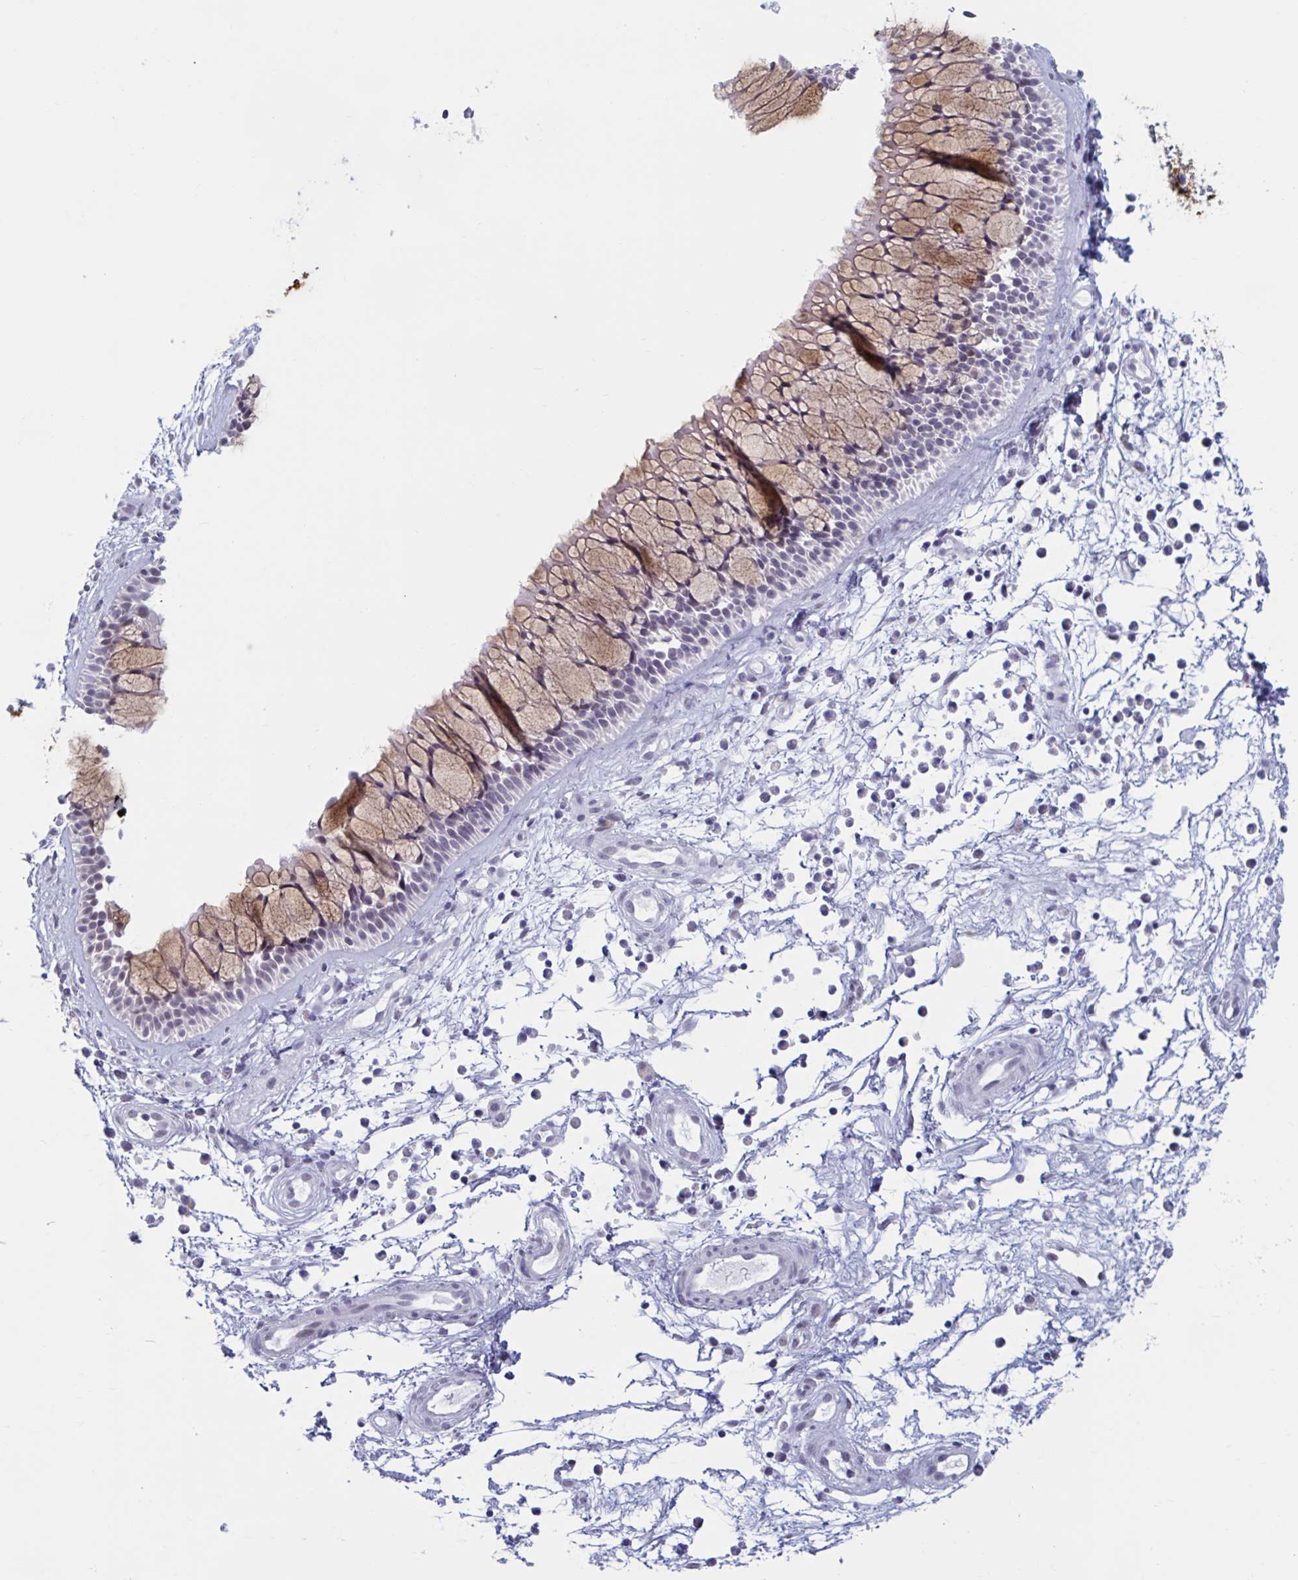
{"staining": {"intensity": "strong", "quantity": "25%-75%", "location": "cytoplasmic/membranous"}, "tissue": "nasopharynx", "cell_type": "Respiratory epithelial cells", "image_type": "normal", "snomed": [{"axis": "morphology", "description": "Normal tissue, NOS"}, {"axis": "topography", "description": "Nasopharynx"}], "caption": "Immunohistochemical staining of benign human nasopharynx demonstrates 25%-75% levels of strong cytoplasmic/membranous protein expression in about 25%-75% of respiratory epithelial cells. (IHC, brightfield microscopy, high magnification).", "gene": "MSMB", "patient": {"sex": "male", "age": 56}}